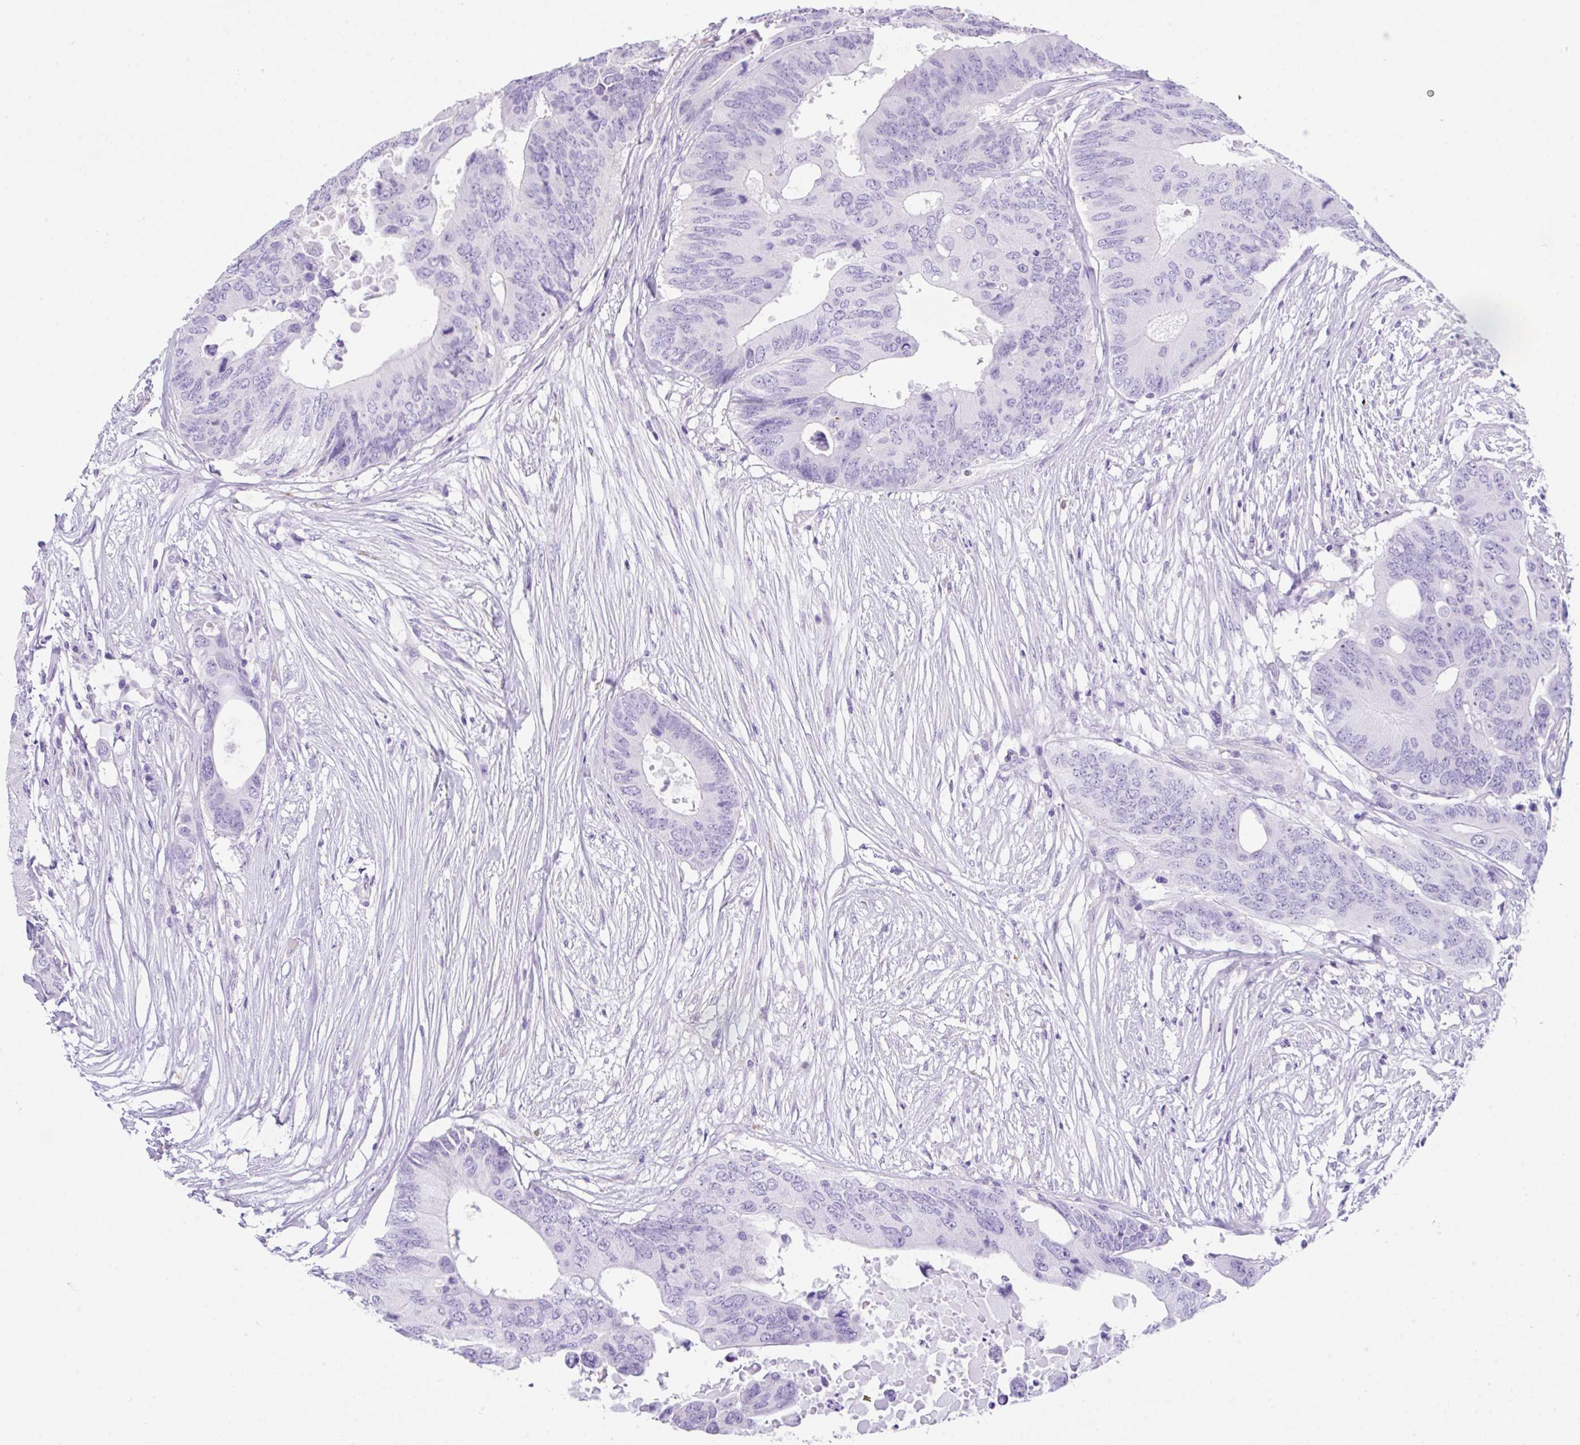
{"staining": {"intensity": "negative", "quantity": "none", "location": "none"}, "tissue": "colorectal cancer", "cell_type": "Tumor cells", "image_type": "cancer", "snomed": [{"axis": "morphology", "description": "Adenocarcinoma, NOS"}, {"axis": "topography", "description": "Colon"}], "caption": "IHC photomicrograph of colorectal adenocarcinoma stained for a protein (brown), which displays no staining in tumor cells. The staining is performed using DAB (3,3'-diaminobenzidine) brown chromogen with nuclei counter-stained in using hematoxylin.", "gene": "NDUFAF8", "patient": {"sex": "male", "age": 71}}